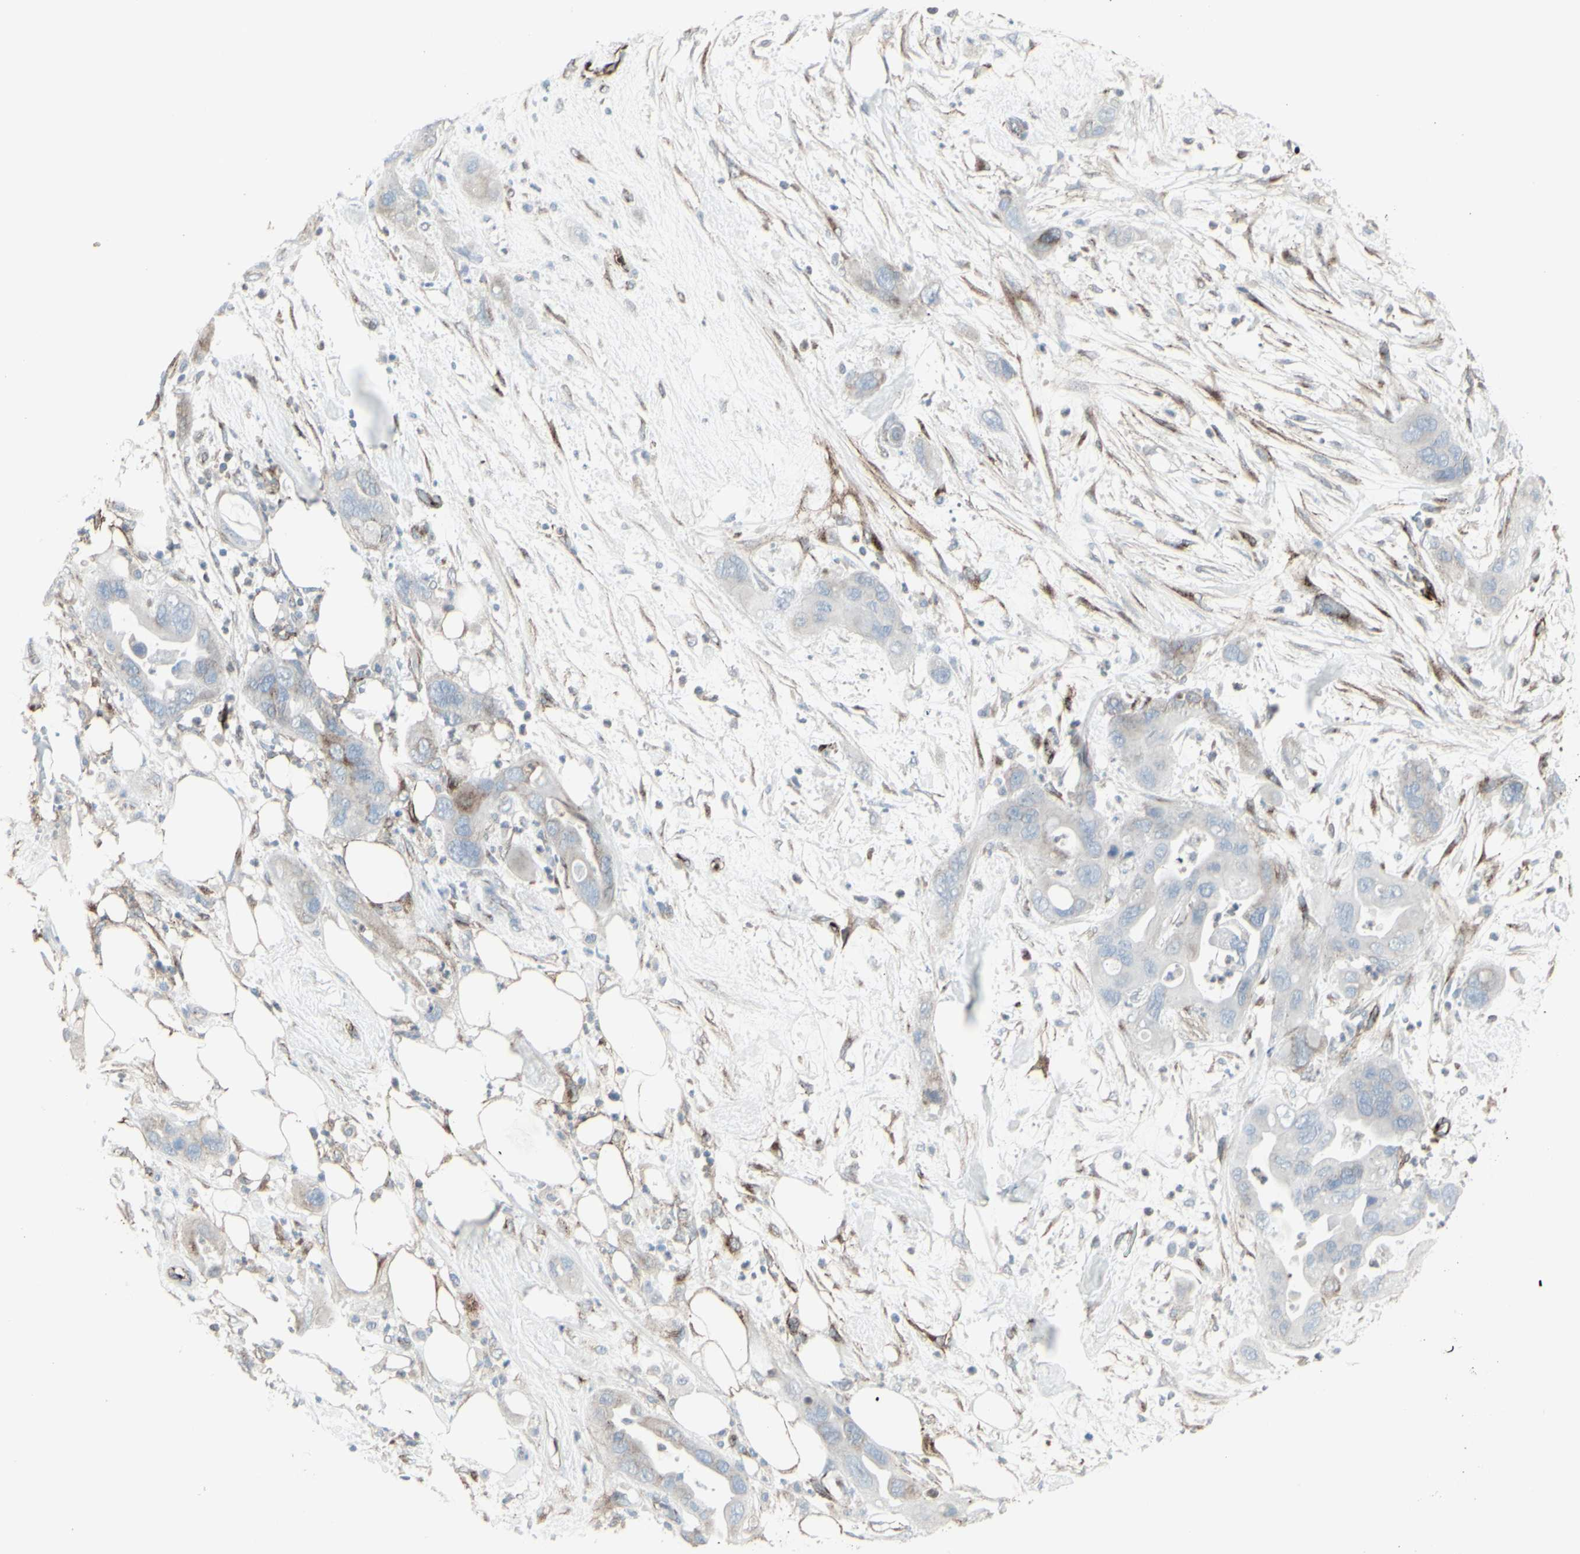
{"staining": {"intensity": "weak", "quantity": "<25%", "location": "cytoplasmic/membranous"}, "tissue": "pancreatic cancer", "cell_type": "Tumor cells", "image_type": "cancer", "snomed": [{"axis": "morphology", "description": "Adenocarcinoma, NOS"}, {"axis": "topography", "description": "Pancreas"}], "caption": "A micrograph of pancreatic cancer (adenocarcinoma) stained for a protein reveals no brown staining in tumor cells.", "gene": "GJA1", "patient": {"sex": "female", "age": 71}}